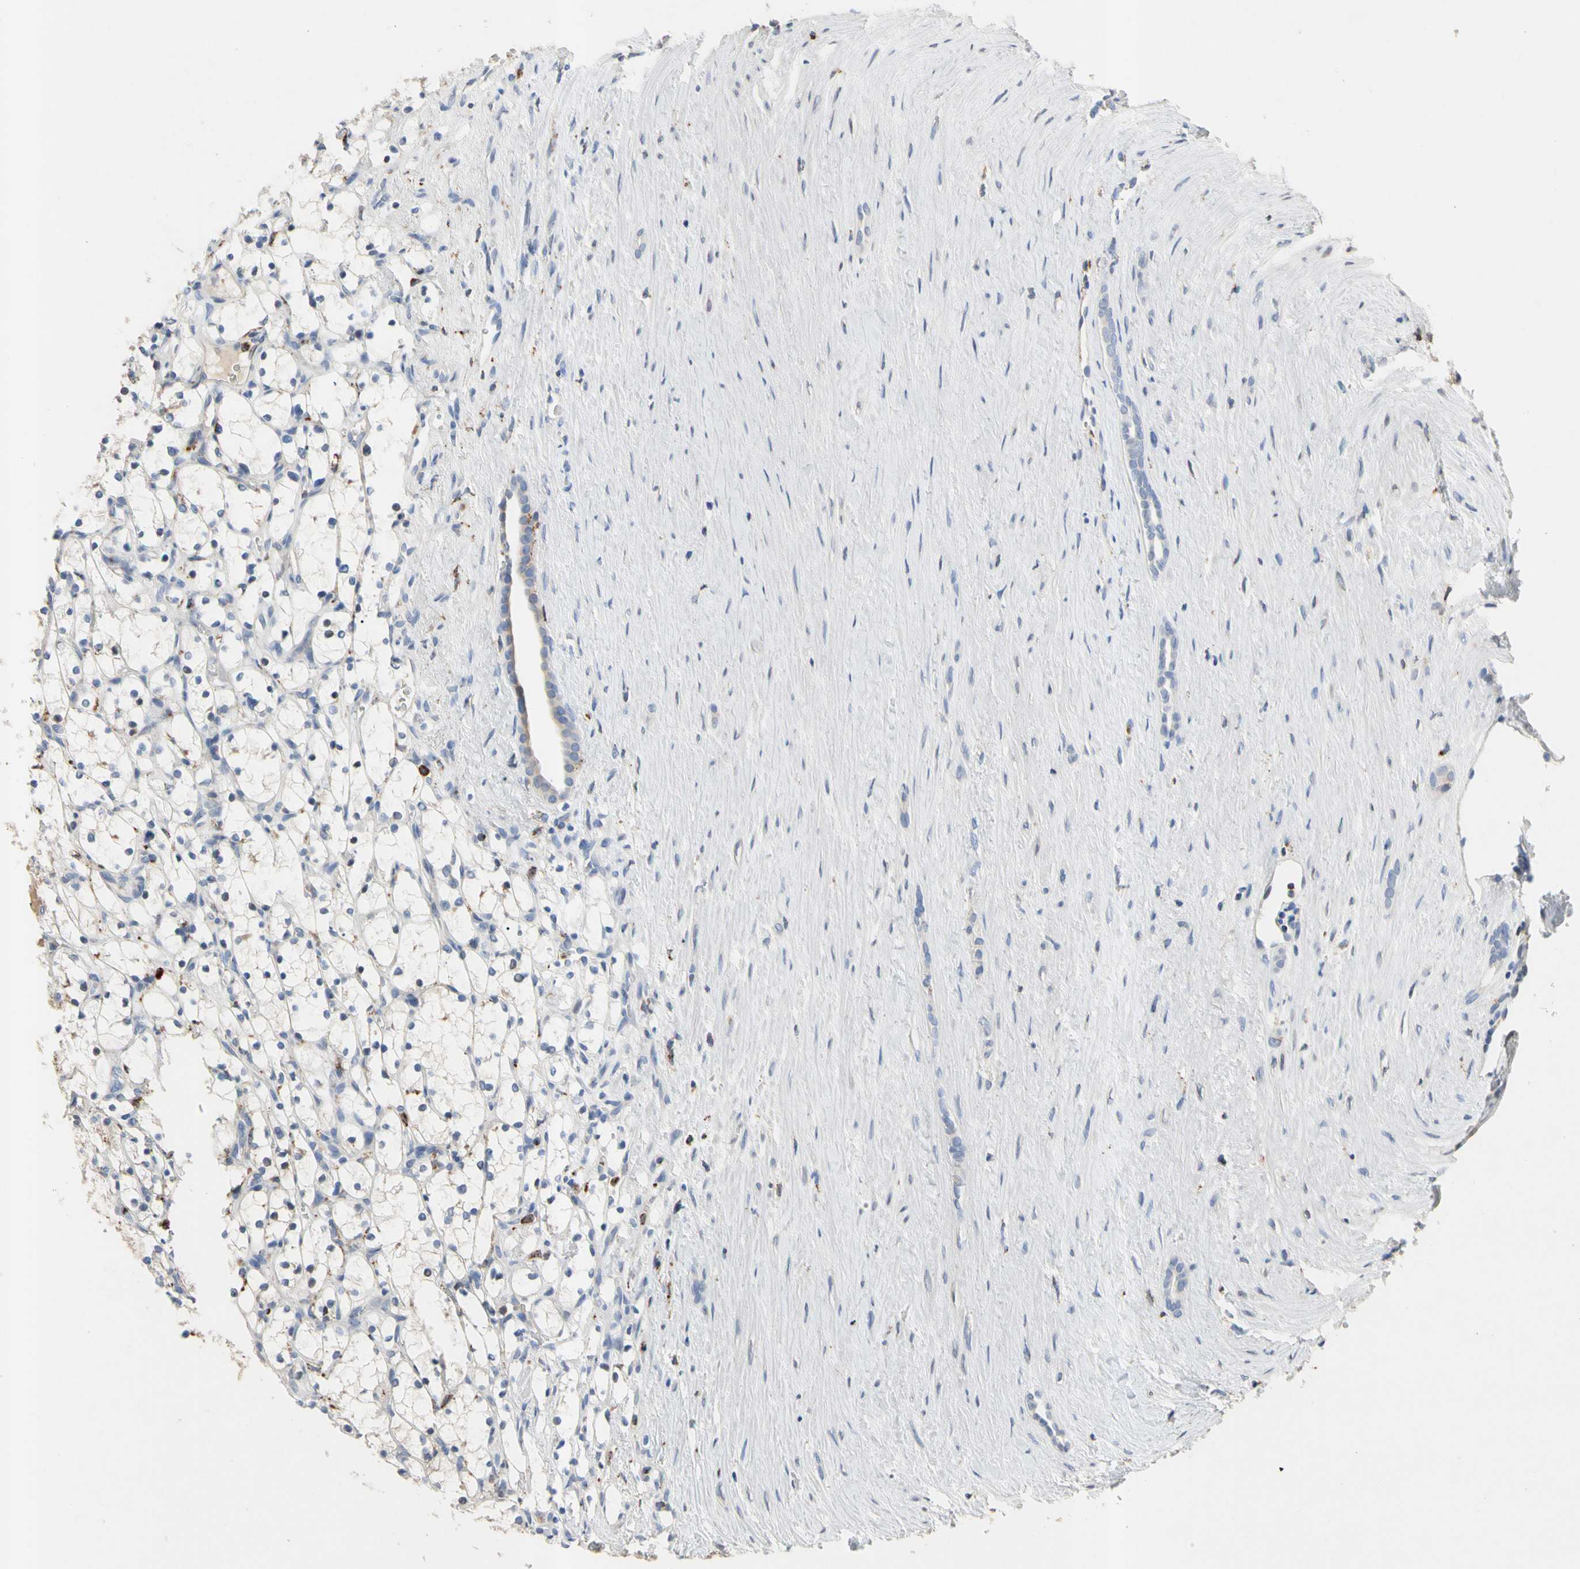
{"staining": {"intensity": "negative", "quantity": "none", "location": "none"}, "tissue": "renal cancer", "cell_type": "Tumor cells", "image_type": "cancer", "snomed": [{"axis": "morphology", "description": "Adenocarcinoma, NOS"}, {"axis": "topography", "description": "Kidney"}], "caption": "Renal adenocarcinoma was stained to show a protein in brown. There is no significant staining in tumor cells. (DAB IHC with hematoxylin counter stain).", "gene": "ADA2", "patient": {"sex": "female", "age": 69}}